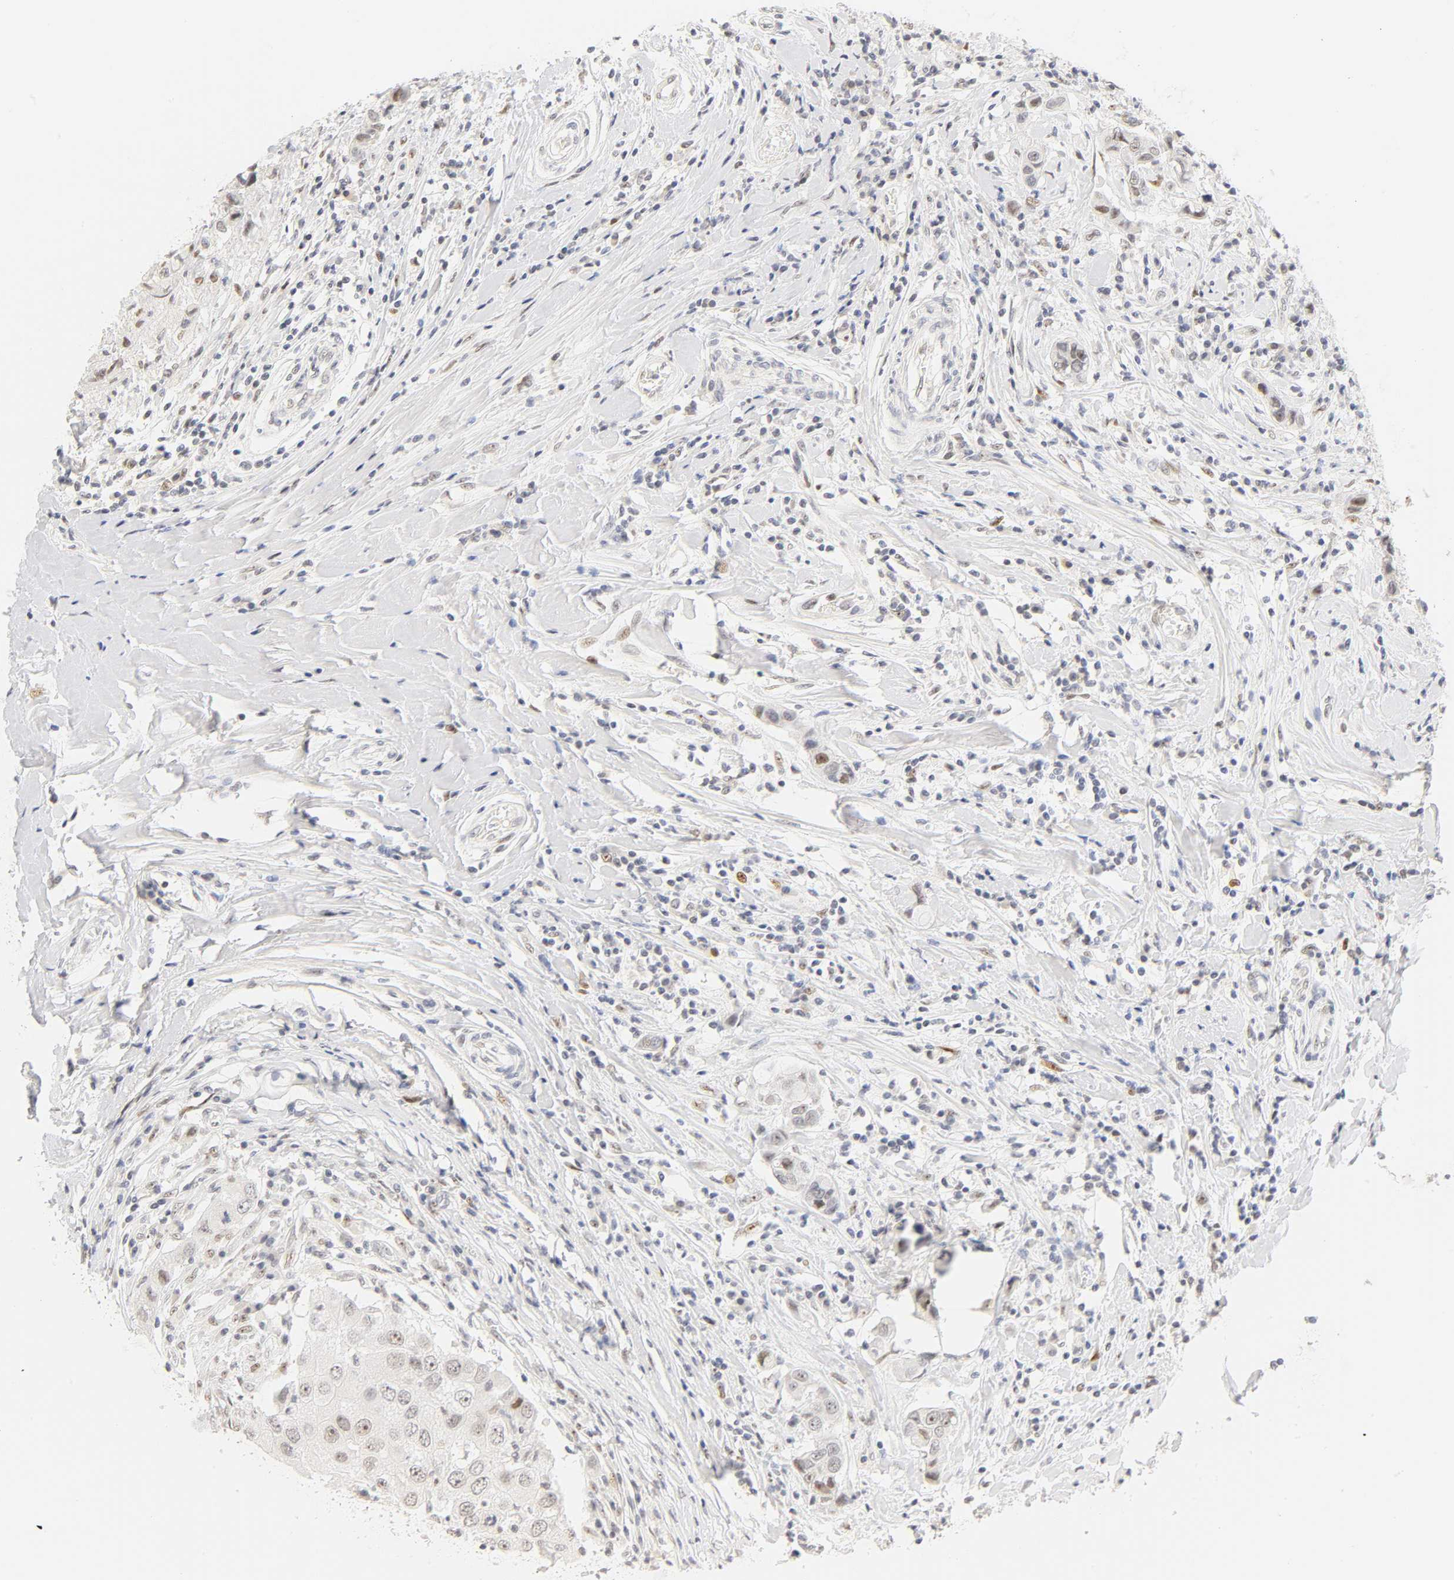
{"staining": {"intensity": "weak", "quantity": "<25%", "location": "nuclear"}, "tissue": "breast cancer", "cell_type": "Tumor cells", "image_type": "cancer", "snomed": [{"axis": "morphology", "description": "Duct carcinoma"}, {"axis": "topography", "description": "Breast"}], "caption": "The immunohistochemistry (IHC) micrograph has no significant expression in tumor cells of breast cancer tissue.", "gene": "MNAT1", "patient": {"sex": "female", "age": 27}}